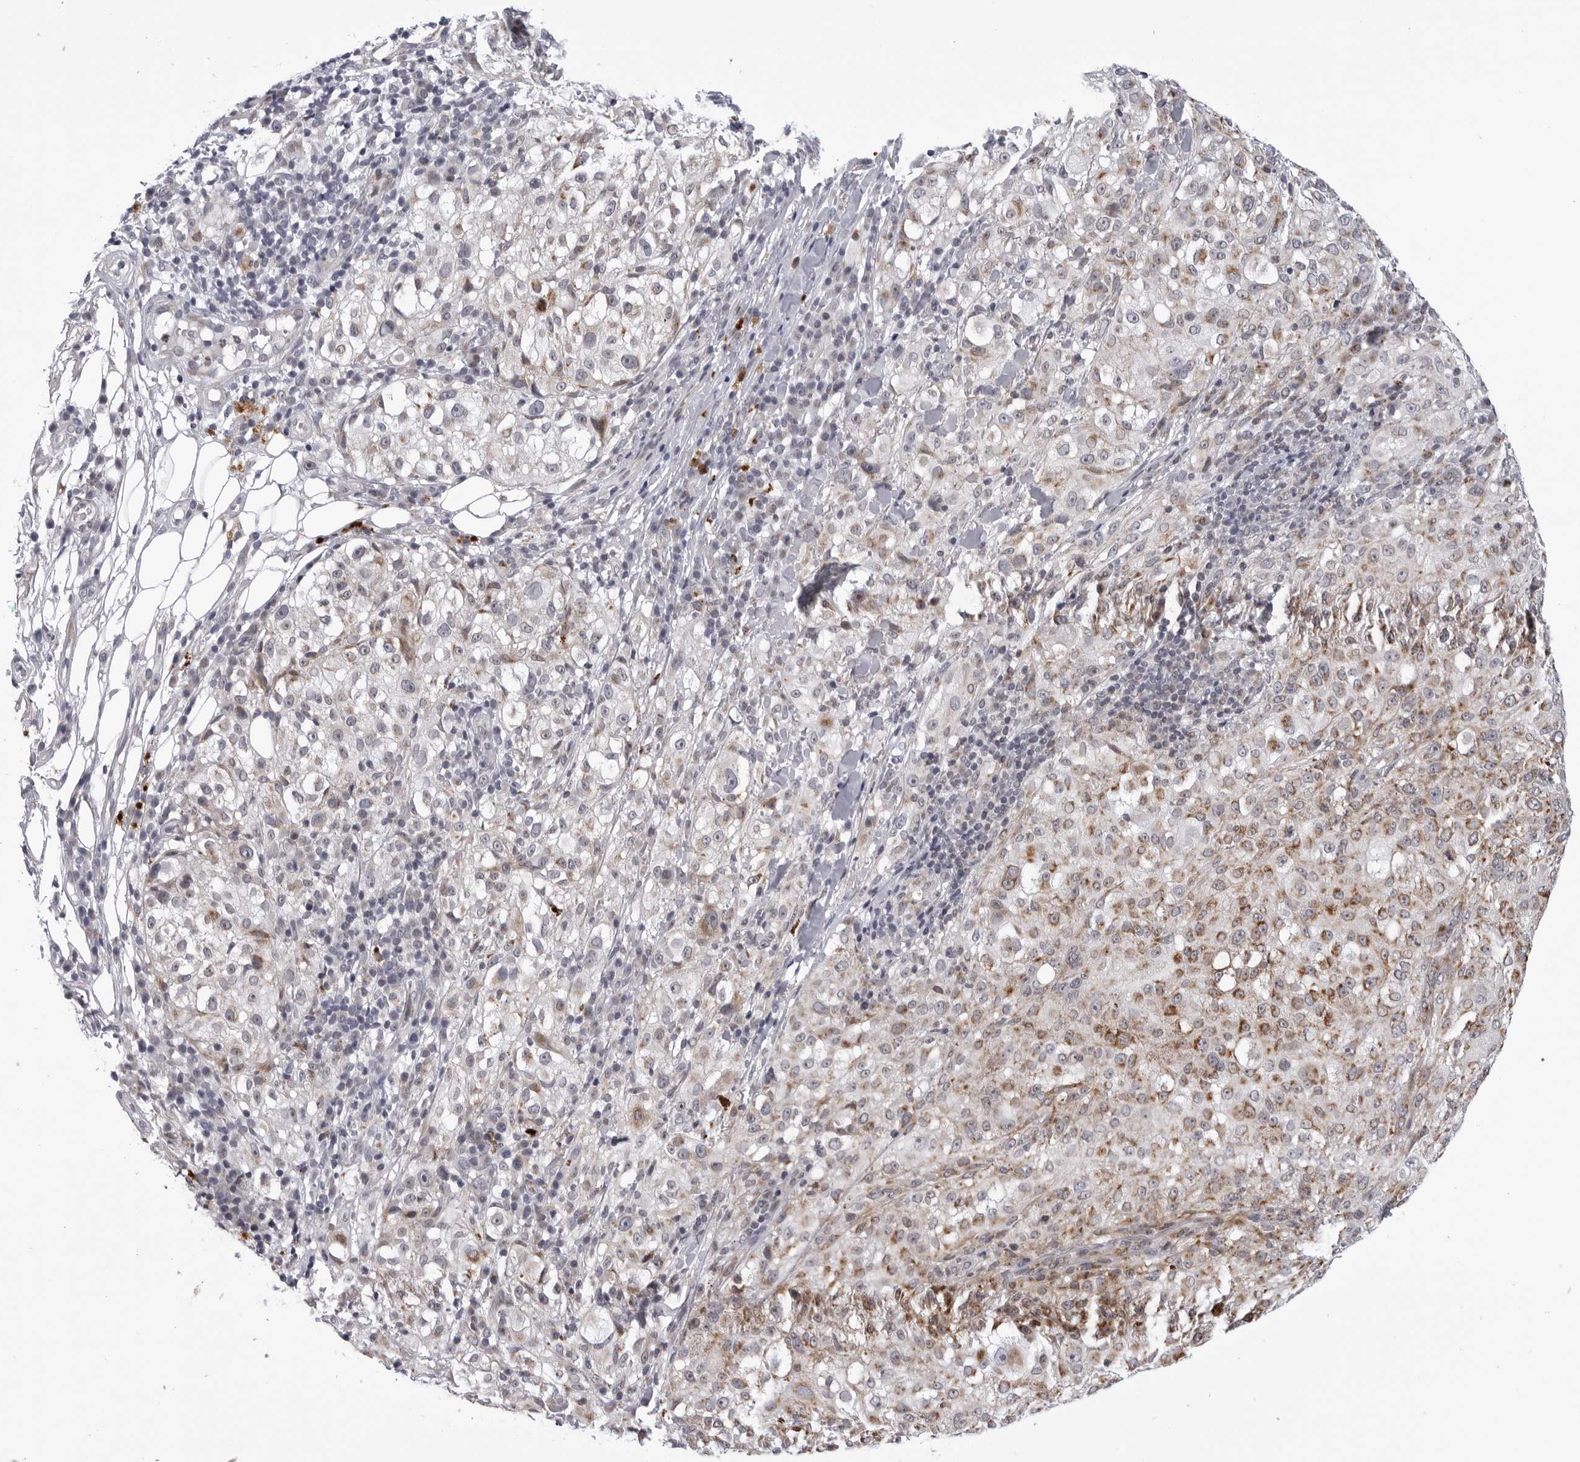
{"staining": {"intensity": "moderate", "quantity": ">75%", "location": "cytoplasmic/membranous"}, "tissue": "melanoma", "cell_type": "Tumor cells", "image_type": "cancer", "snomed": [{"axis": "morphology", "description": "Necrosis, NOS"}, {"axis": "morphology", "description": "Malignant melanoma, NOS"}, {"axis": "topography", "description": "Skin"}], "caption": "Moderate cytoplasmic/membranous protein staining is appreciated in approximately >75% of tumor cells in malignant melanoma. Using DAB (brown) and hematoxylin (blue) stains, captured at high magnification using brightfield microscopy.", "gene": "CDK20", "patient": {"sex": "female", "age": 87}}